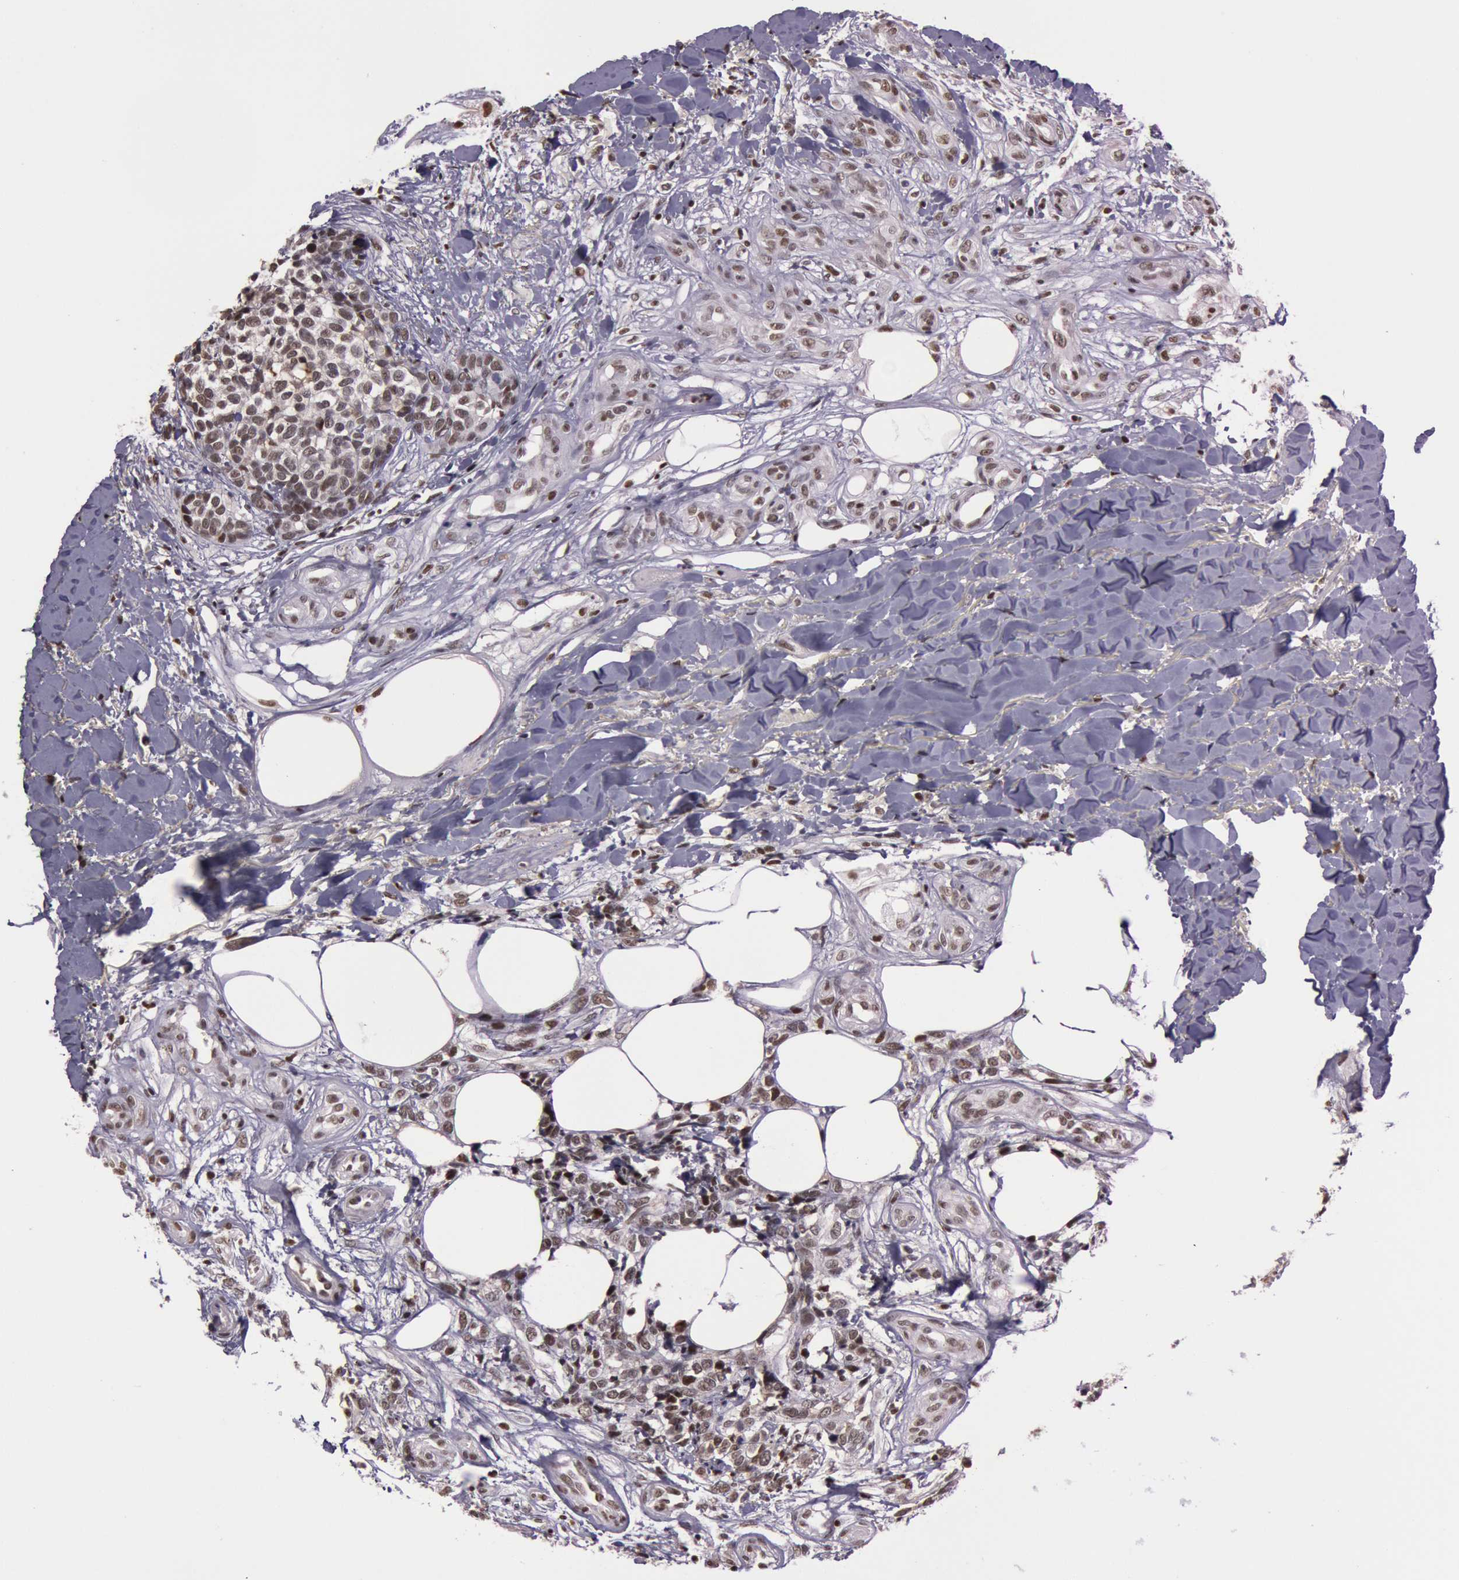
{"staining": {"intensity": "weak", "quantity": "25%-75%", "location": "nuclear"}, "tissue": "melanoma", "cell_type": "Tumor cells", "image_type": "cancer", "snomed": [{"axis": "morphology", "description": "Malignant melanoma, NOS"}, {"axis": "topography", "description": "Skin"}], "caption": "This image demonstrates immunohistochemistry staining of melanoma, with low weak nuclear expression in about 25%-75% of tumor cells.", "gene": "TASL", "patient": {"sex": "female", "age": 85}}